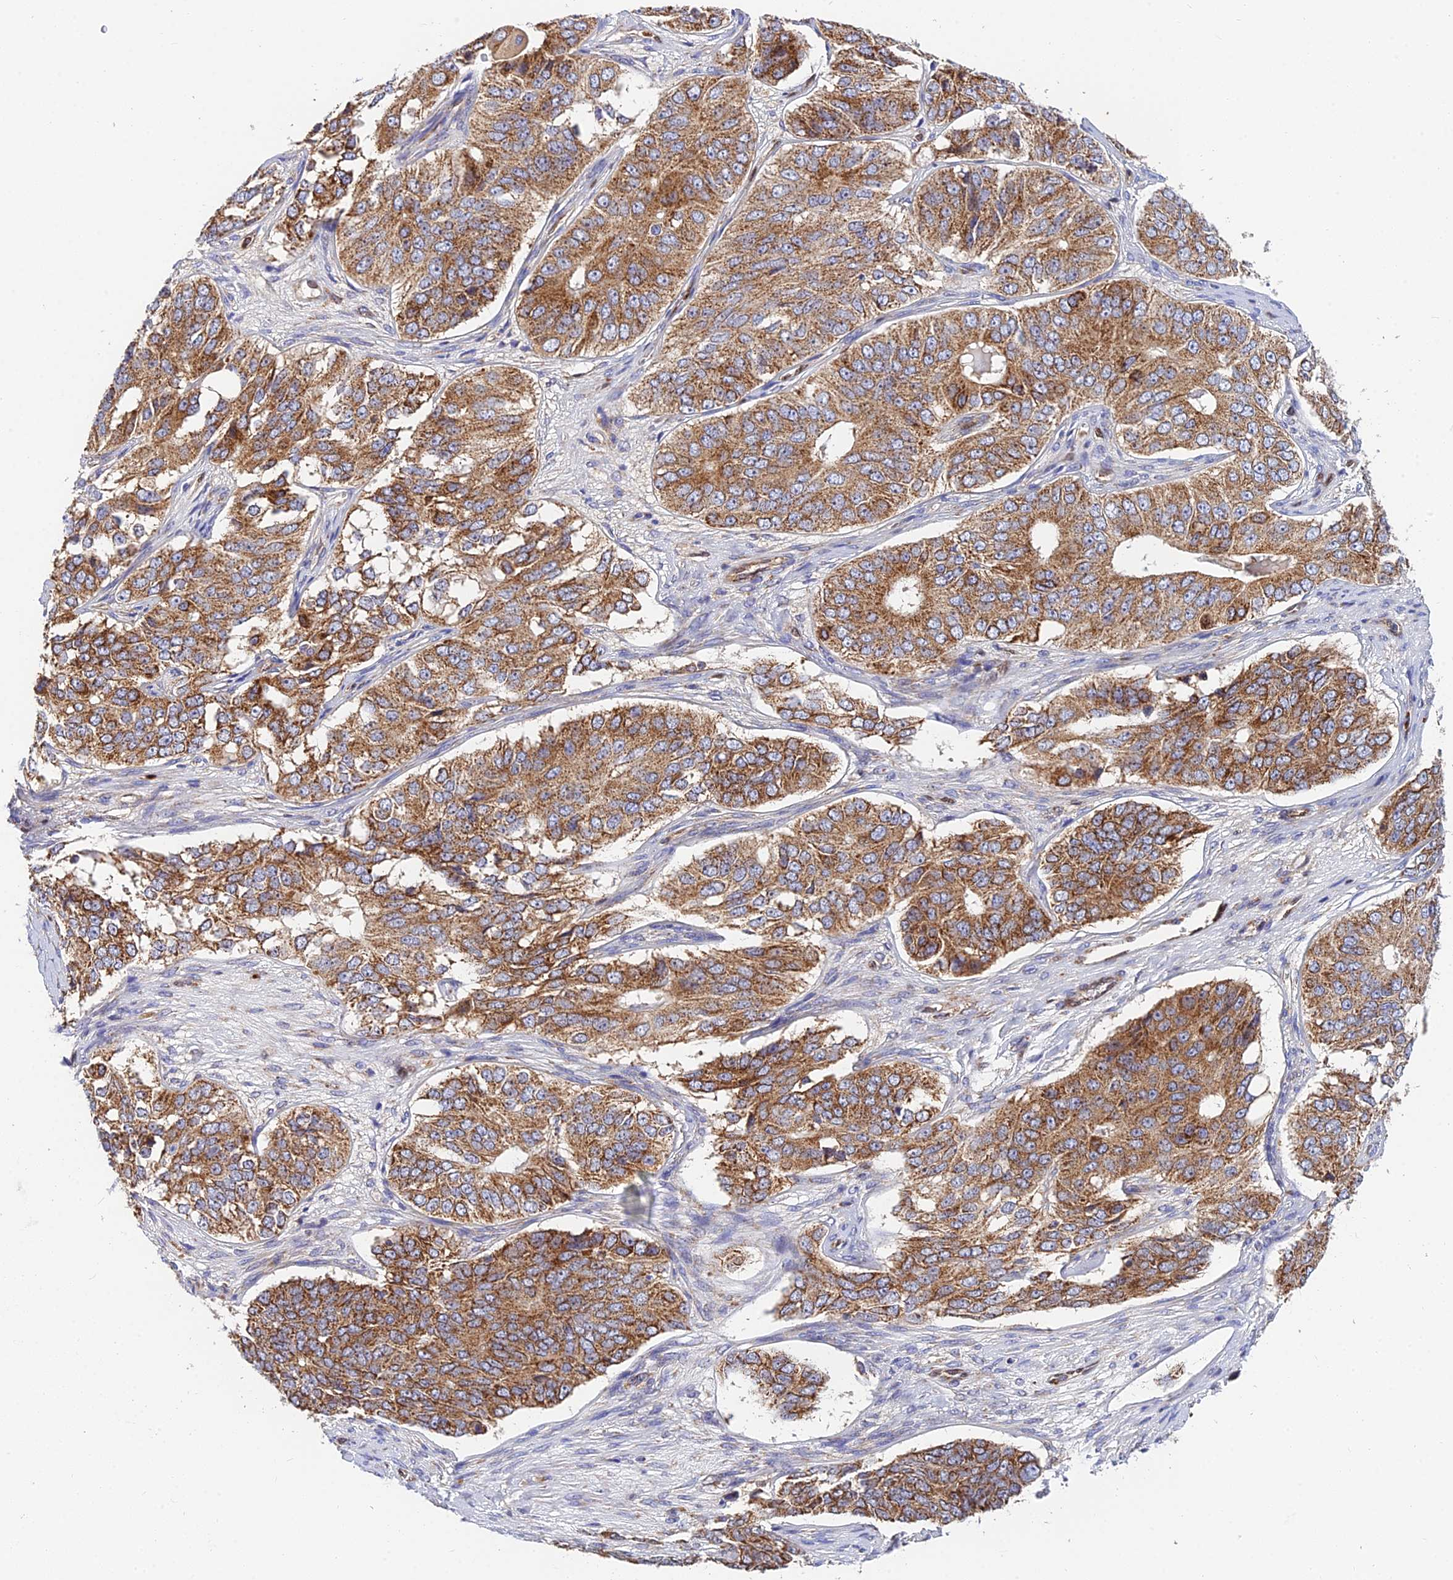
{"staining": {"intensity": "moderate", "quantity": ">75%", "location": "cytoplasmic/membranous"}, "tissue": "ovarian cancer", "cell_type": "Tumor cells", "image_type": "cancer", "snomed": [{"axis": "morphology", "description": "Carcinoma, endometroid"}, {"axis": "topography", "description": "Ovary"}], "caption": "Tumor cells show medium levels of moderate cytoplasmic/membranous expression in about >75% of cells in human ovarian endometroid carcinoma.", "gene": "PODNL1", "patient": {"sex": "female", "age": 51}}